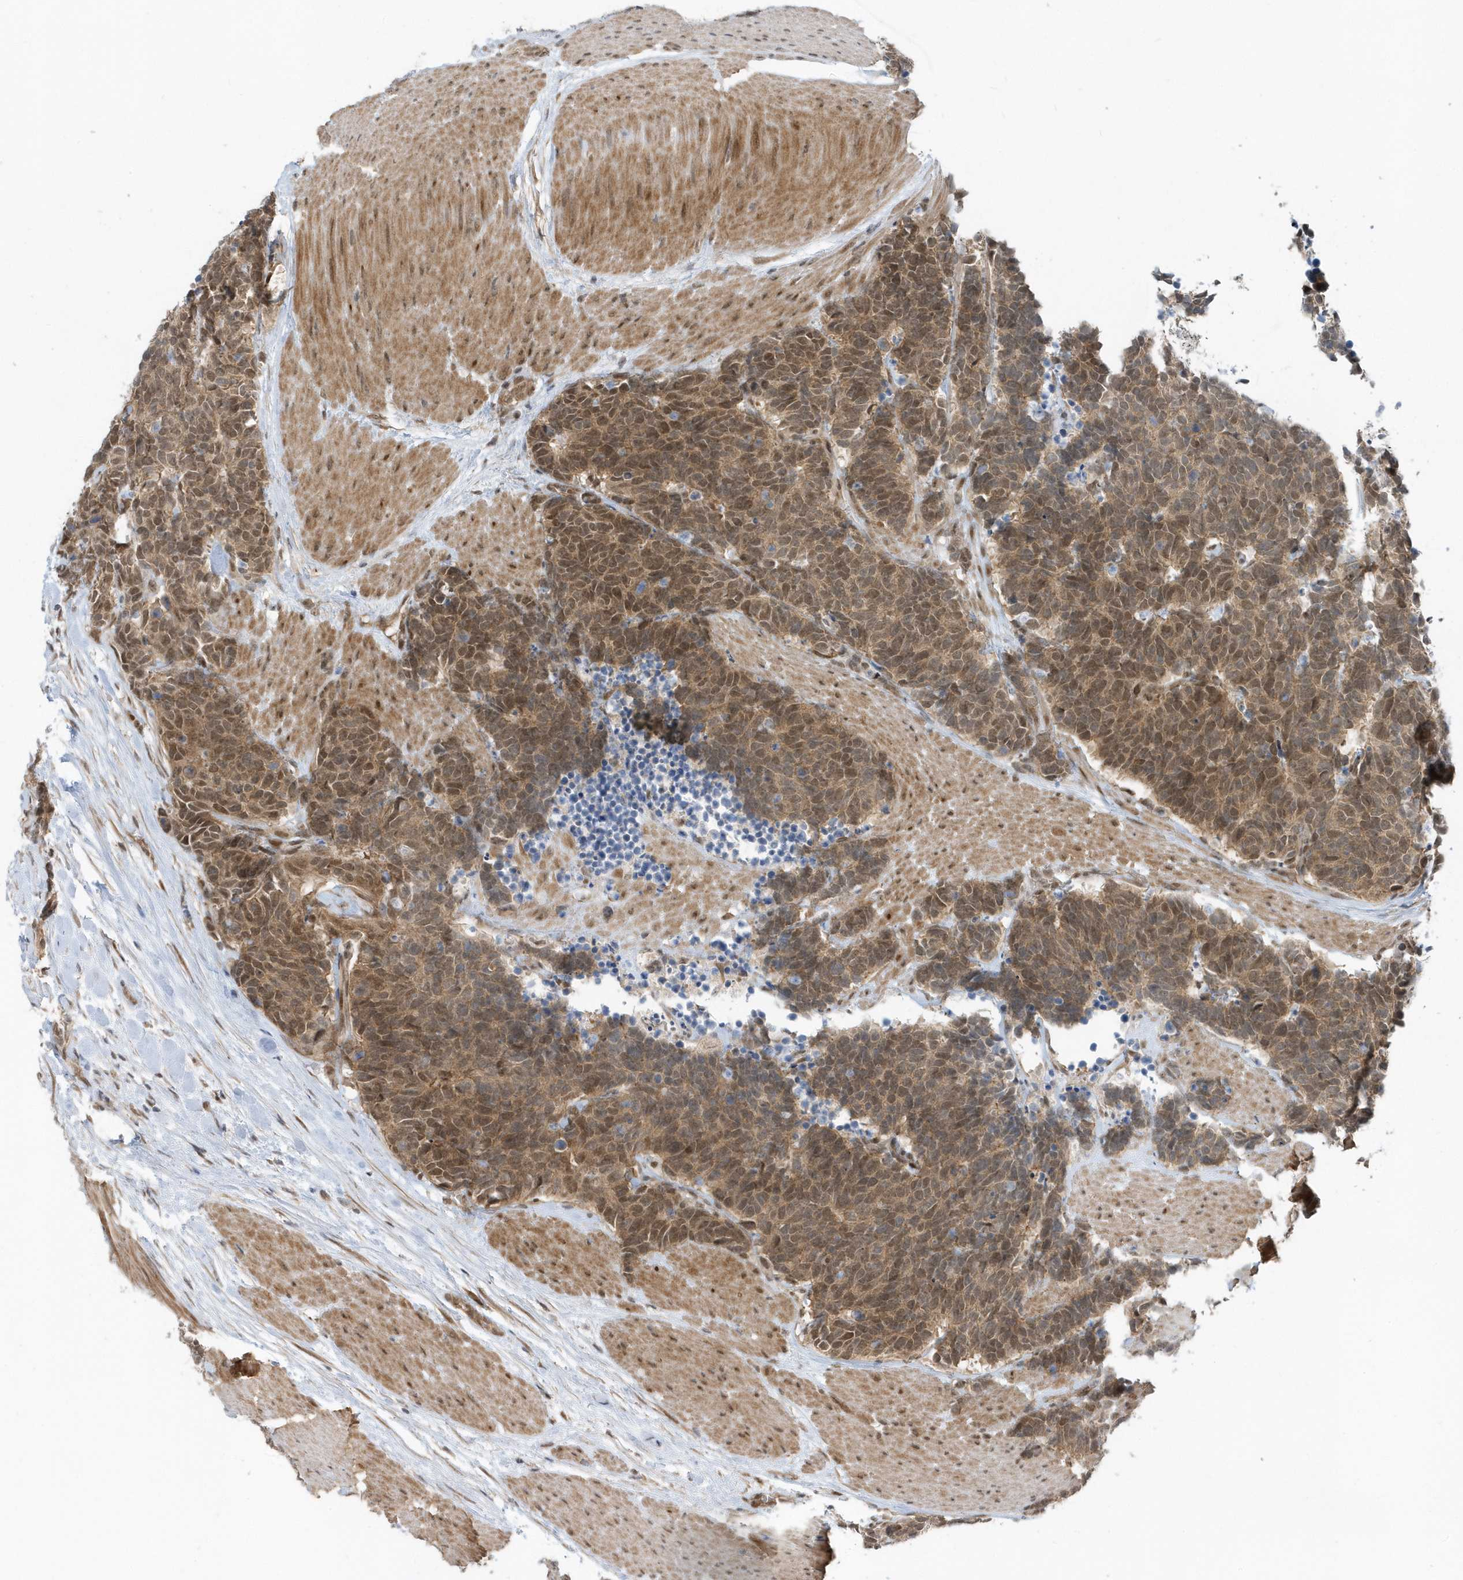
{"staining": {"intensity": "moderate", "quantity": ">75%", "location": "cytoplasmic/membranous,nuclear"}, "tissue": "carcinoid", "cell_type": "Tumor cells", "image_type": "cancer", "snomed": [{"axis": "morphology", "description": "Carcinoma, NOS"}, {"axis": "morphology", "description": "Carcinoid, malignant, NOS"}, {"axis": "topography", "description": "Urinary bladder"}], "caption": "There is medium levels of moderate cytoplasmic/membranous and nuclear staining in tumor cells of carcinoid, as demonstrated by immunohistochemical staining (brown color).", "gene": "USP53", "patient": {"sex": "male", "age": 57}}